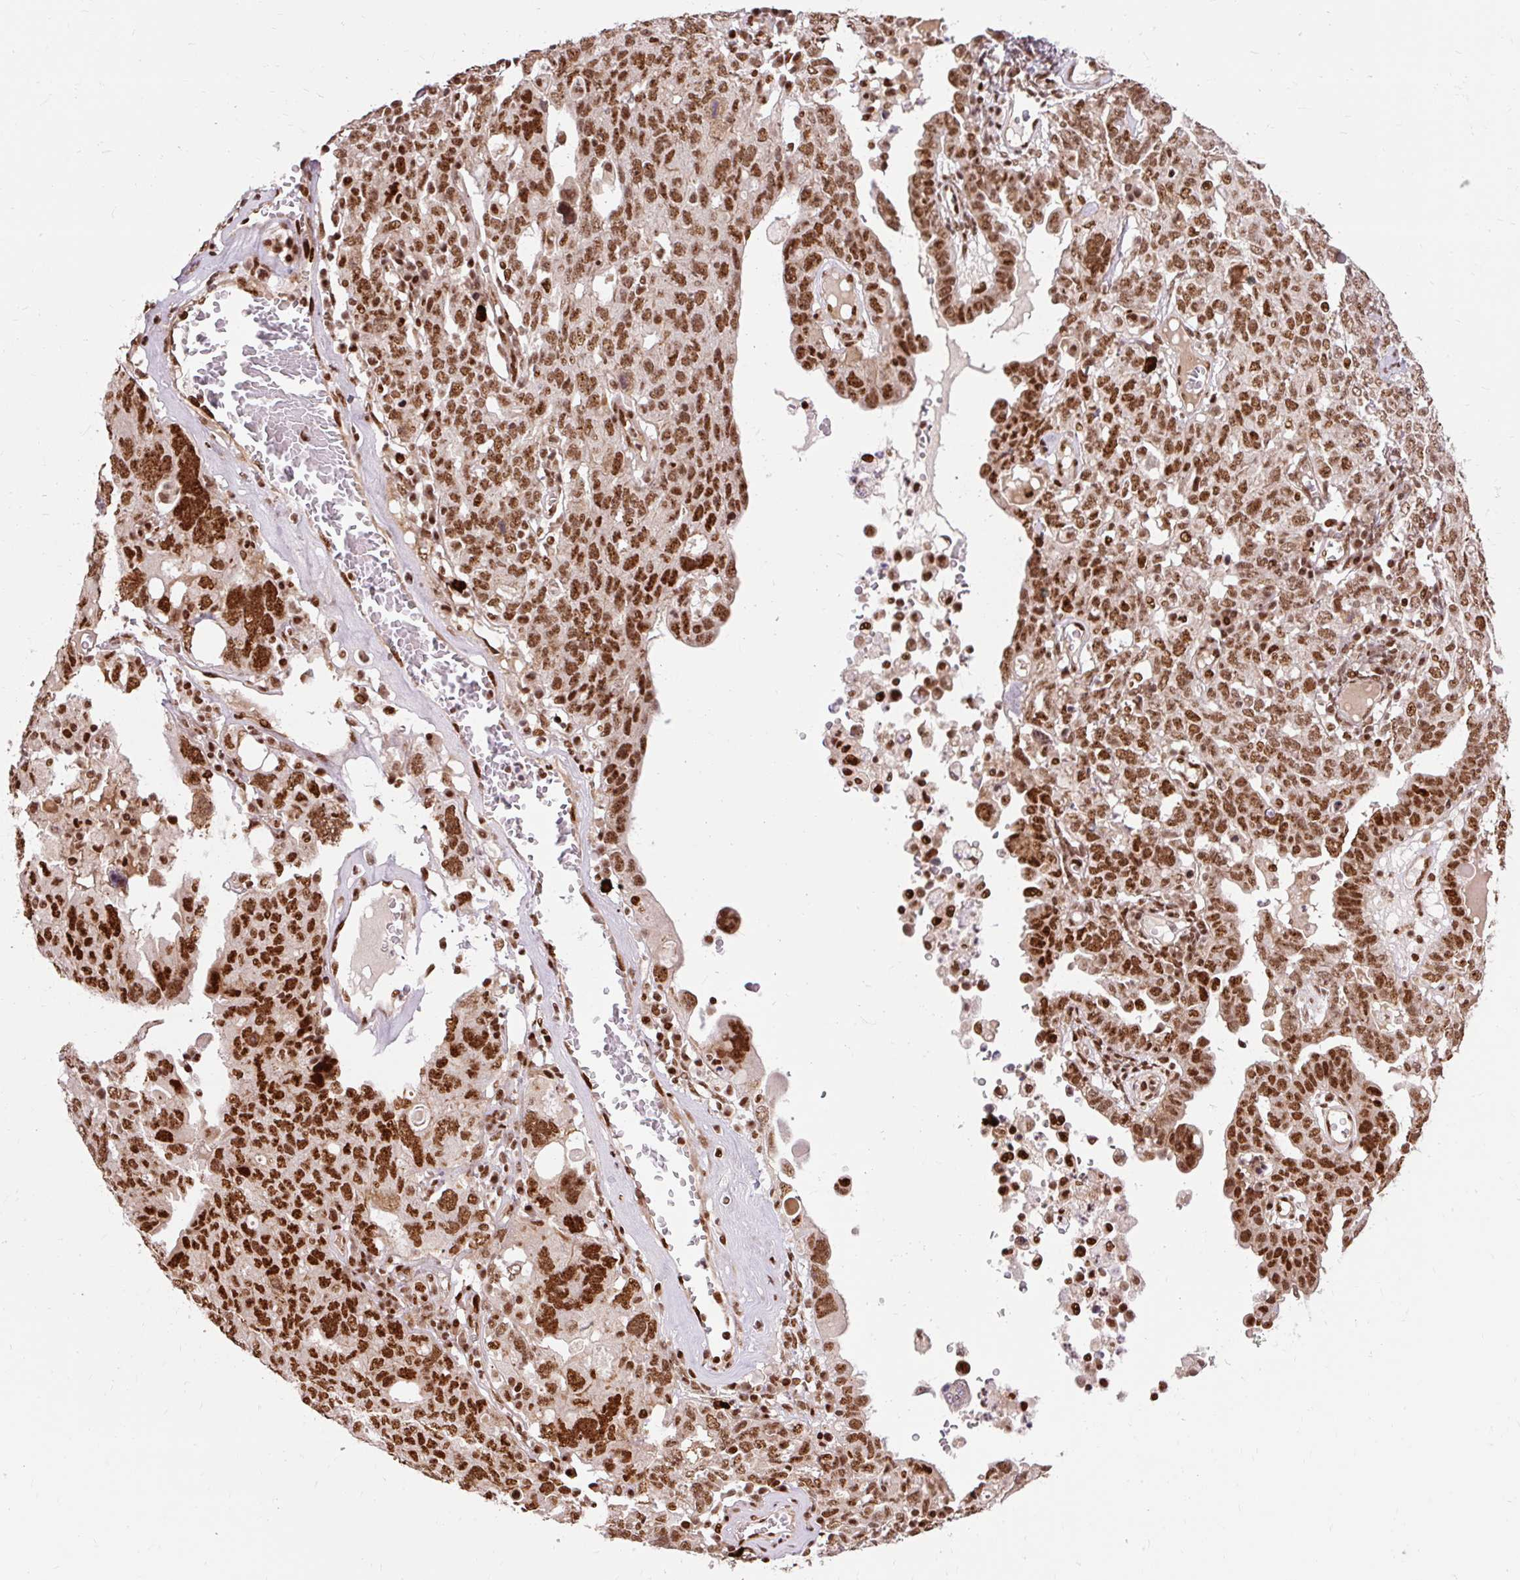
{"staining": {"intensity": "strong", "quantity": ">75%", "location": "nuclear"}, "tissue": "ovarian cancer", "cell_type": "Tumor cells", "image_type": "cancer", "snomed": [{"axis": "morphology", "description": "Carcinoma, endometroid"}, {"axis": "topography", "description": "Ovary"}], "caption": "This photomicrograph demonstrates immunohistochemistry (IHC) staining of human ovarian endometroid carcinoma, with high strong nuclear staining in approximately >75% of tumor cells.", "gene": "MECOM", "patient": {"sex": "female", "age": 62}}